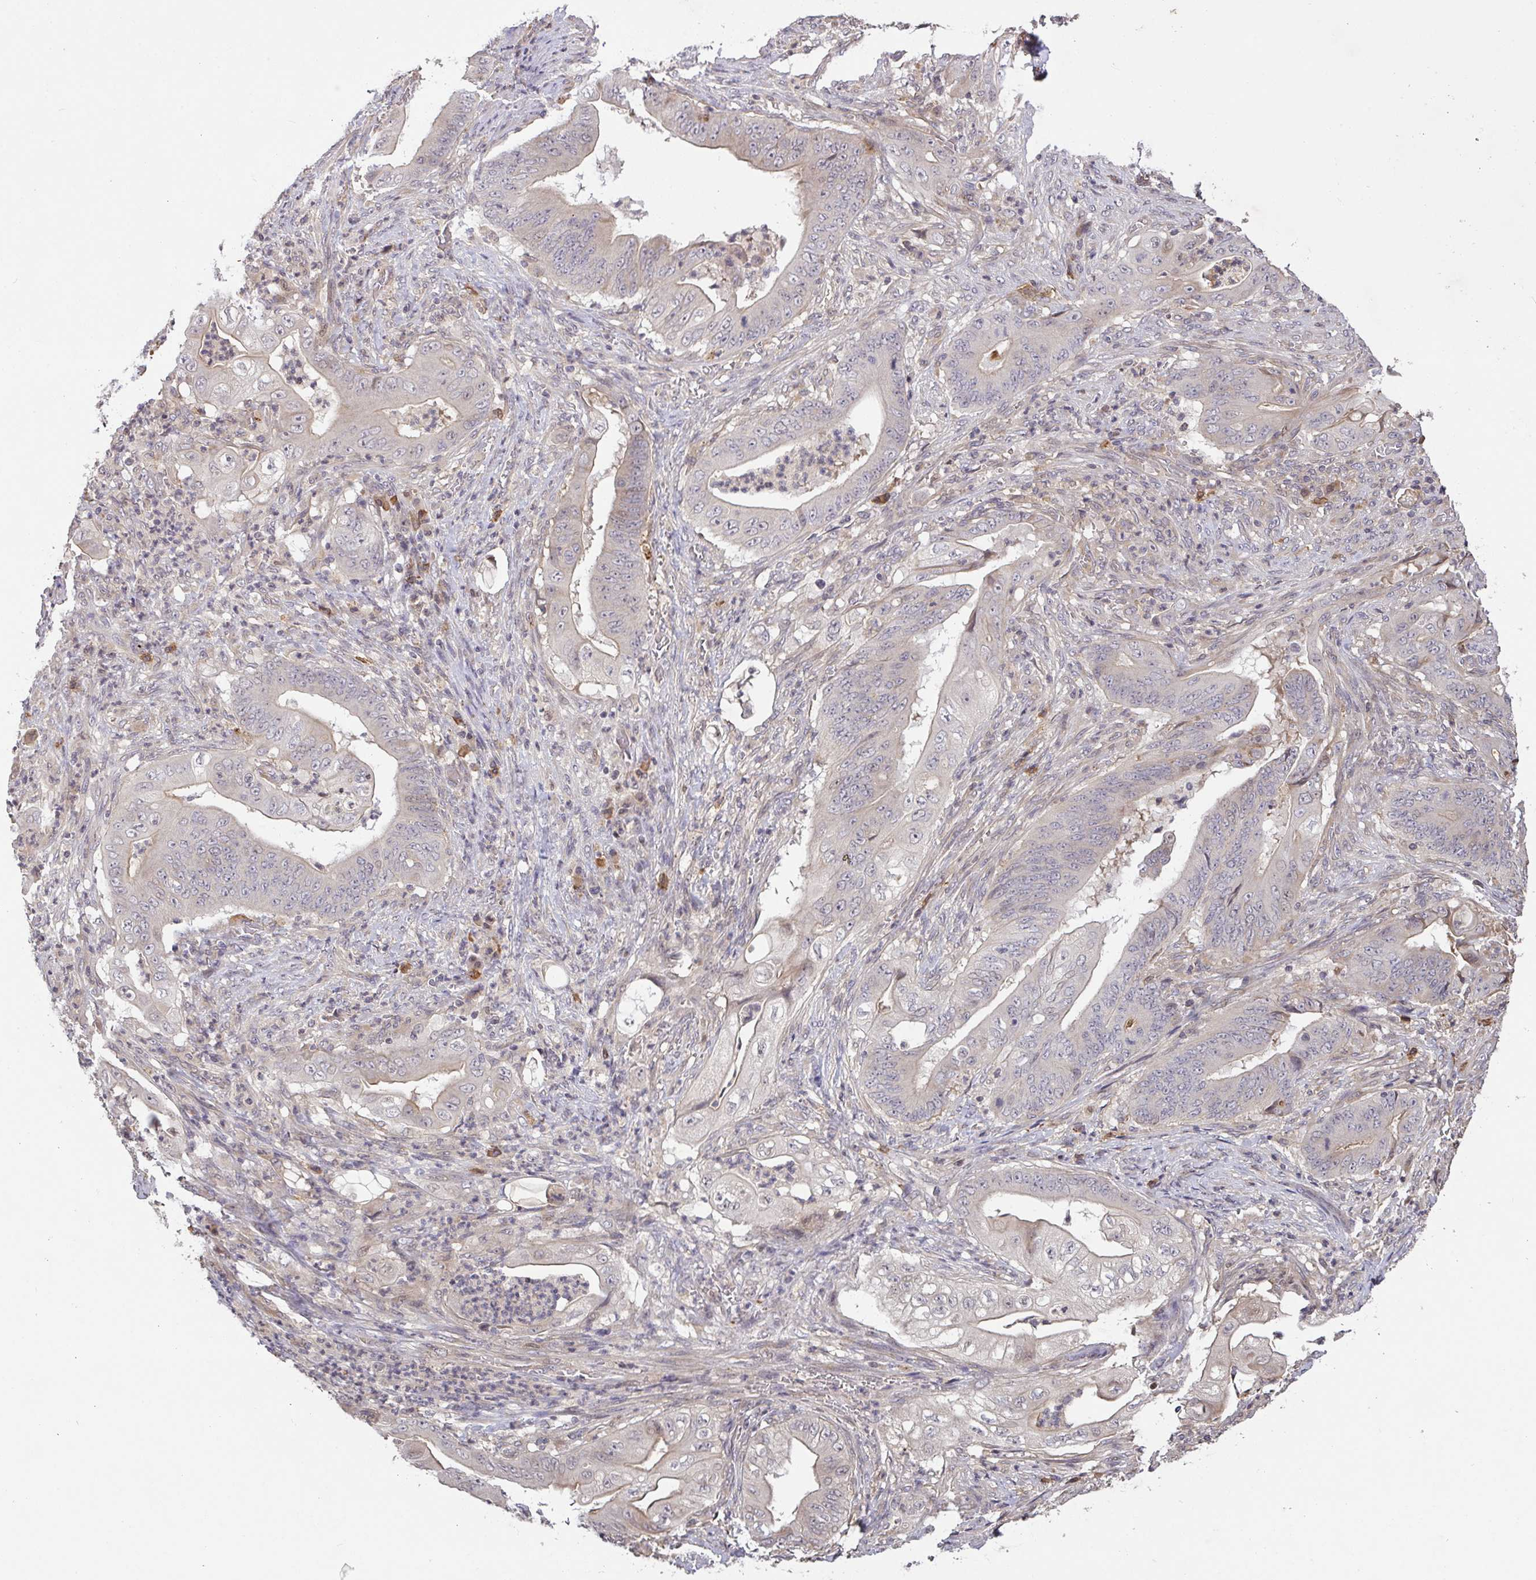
{"staining": {"intensity": "negative", "quantity": "none", "location": "none"}, "tissue": "stomach cancer", "cell_type": "Tumor cells", "image_type": "cancer", "snomed": [{"axis": "morphology", "description": "Adenocarcinoma, NOS"}, {"axis": "topography", "description": "Stomach"}], "caption": "Tumor cells are negative for brown protein staining in stomach cancer. (DAB immunohistochemistry (IHC) visualized using brightfield microscopy, high magnification).", "gene": "FCER1A", "patient": {"sex": "female", "age": 73}}